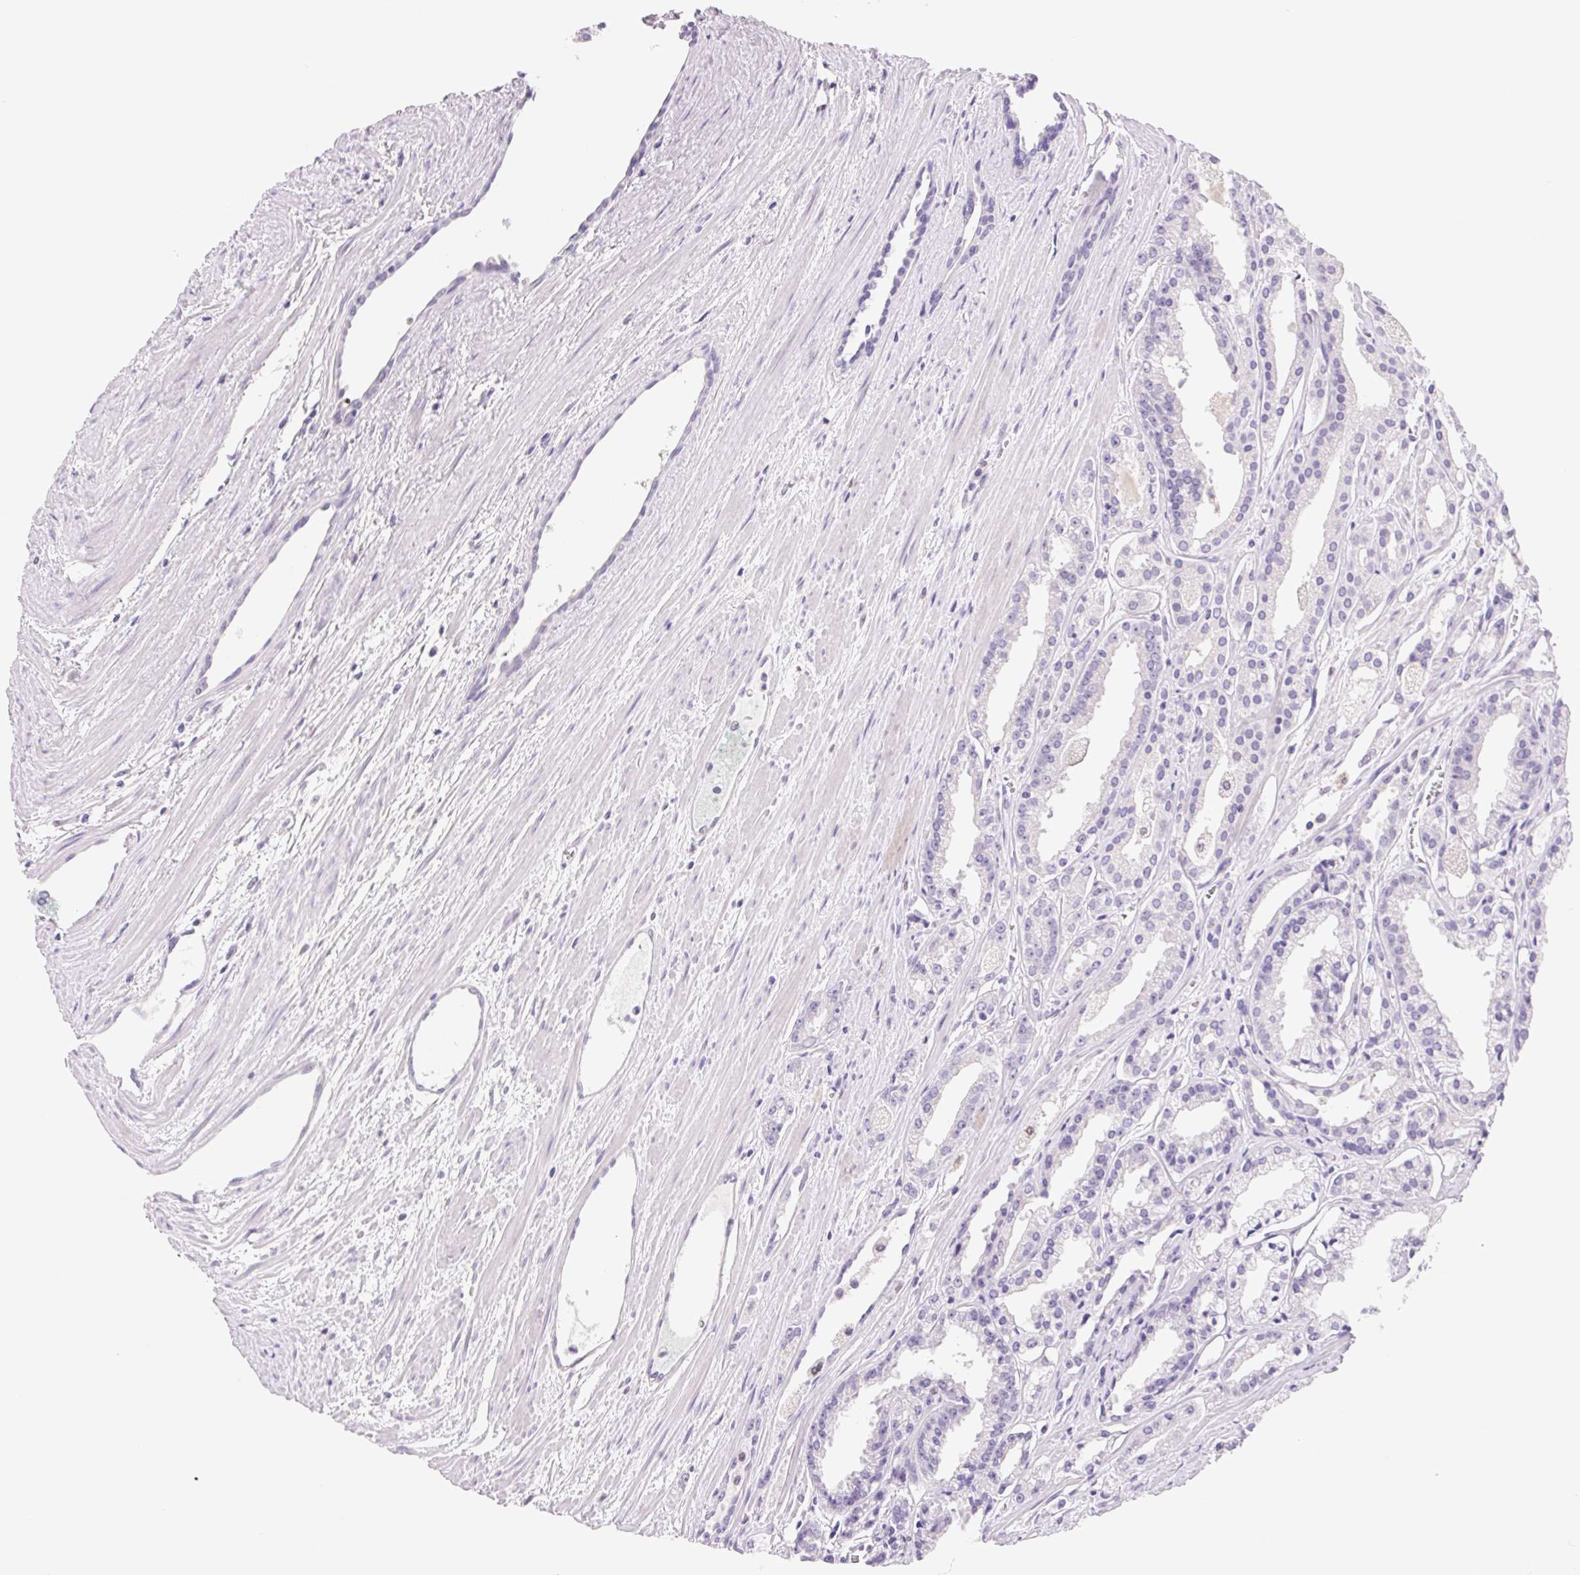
{"staining": {"intensity": "negative", "quantity": "none", "location": "none"}, "tissue": "prostate cancer", "cell_type": "Tumor cells", "image_type": "cancer", "snomed": [{"axis": "morphology", "description": "Adenocarcinoma, High grade"}, {"axis": "topography", "description": "Prostate"}], "caption": "Tumor cells are negative for protein expression in human prostate high-grade adenocarcinoma. The staining was performed using DAB to visualize the protein expression in brown, while the nuclei were stained in blue with hematoxylin (Magnification: 20x).", "gene": "ASGR2", "patient": {"sex": "male", "age": 68}}